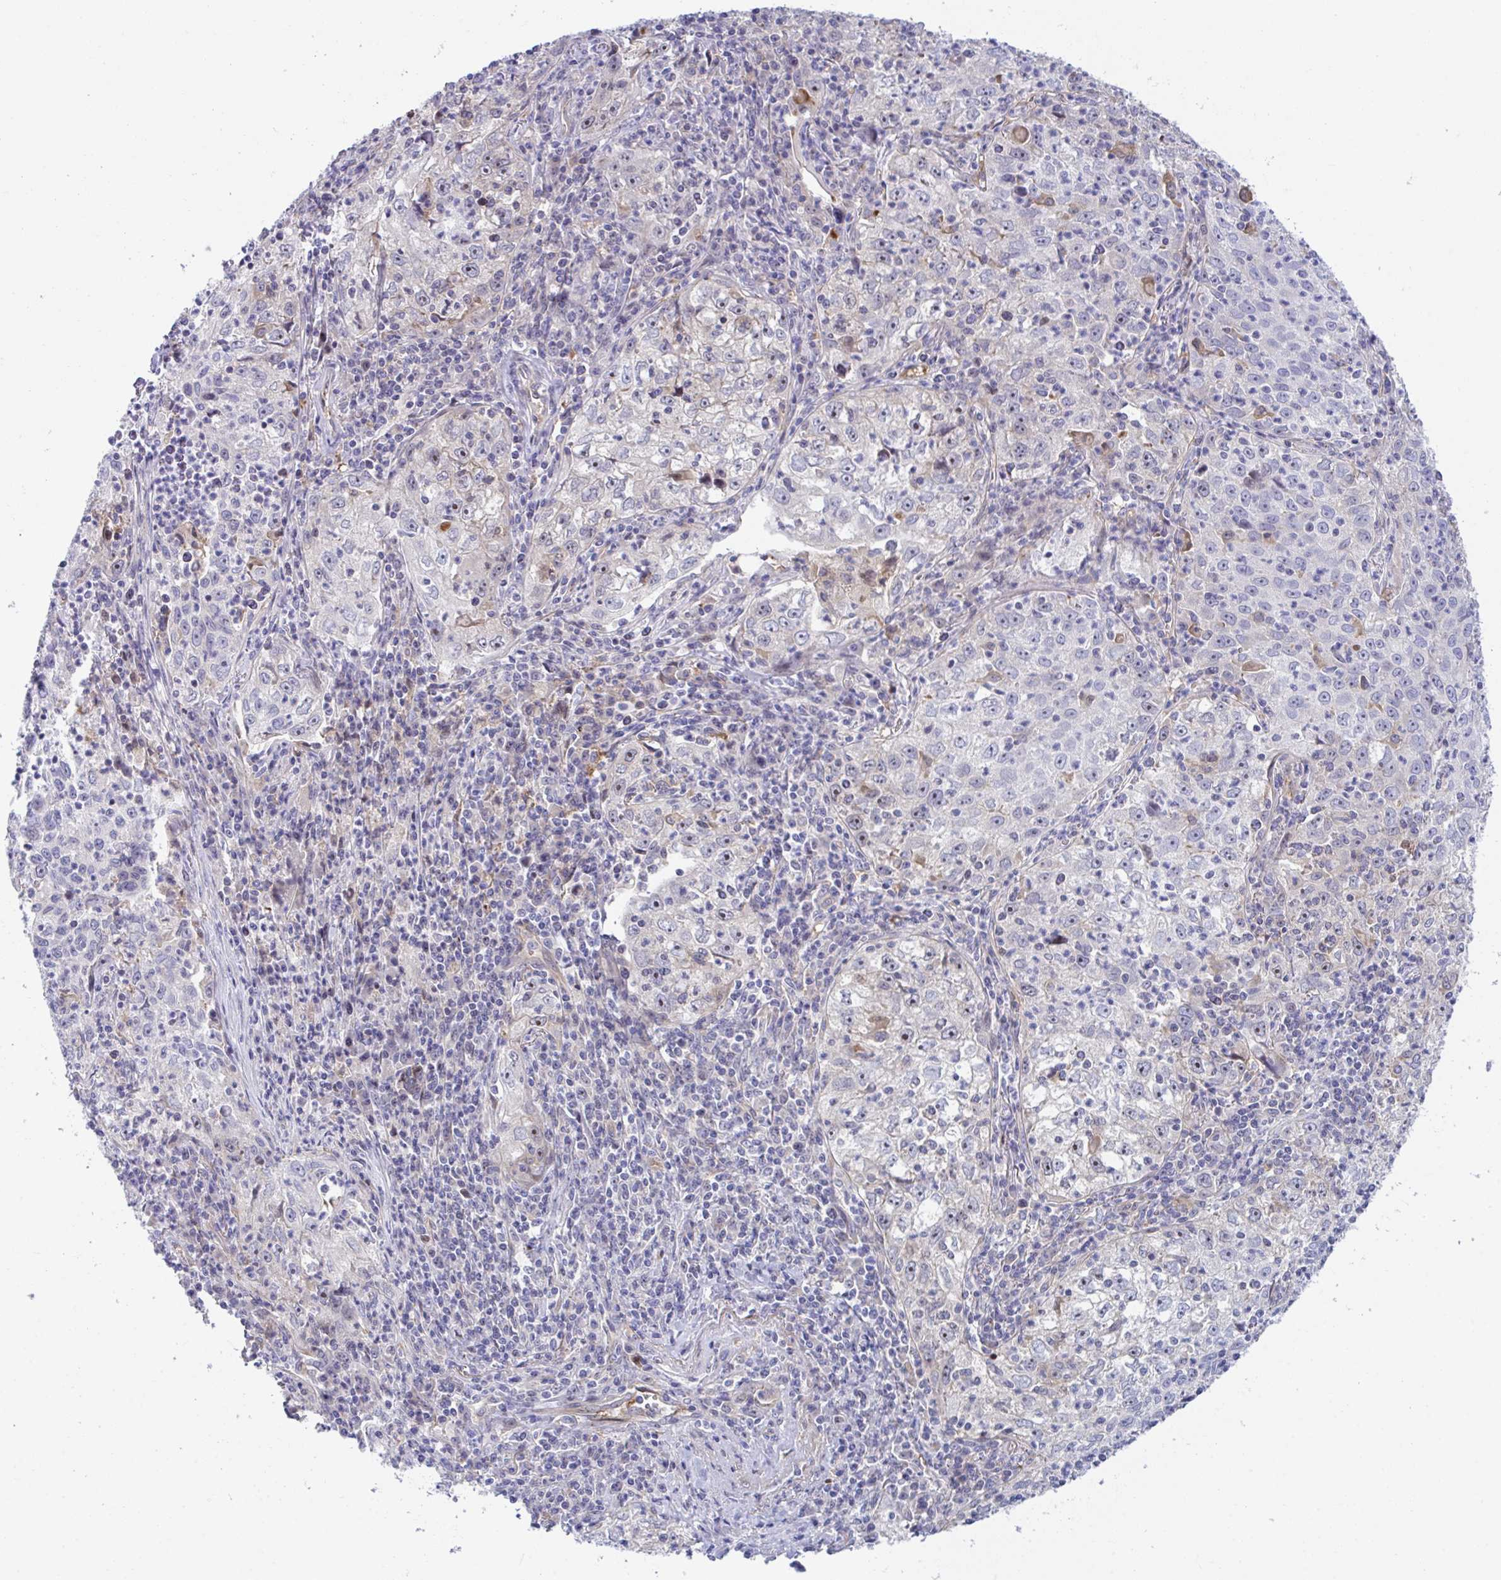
{"staining": {"intensity": "moderate", "quantity": "<25%", "location": "nuclear"}, "tissue": "lung cancer", "cell_type": "Tumor cells", "image_type": "cancer", "snomed": [{"axis": "morphology", "description": "Squamous cell carcinoma, NOS"}, {"axis": "topography", "description": "Lung"}], "caption": "Lung cancer stained with a brown dye exhibits moderate nuclear positive staining in about <25% of tumor cells.", "gene": "CENPQ", "patient": {"sex": "male", "age": 71}}